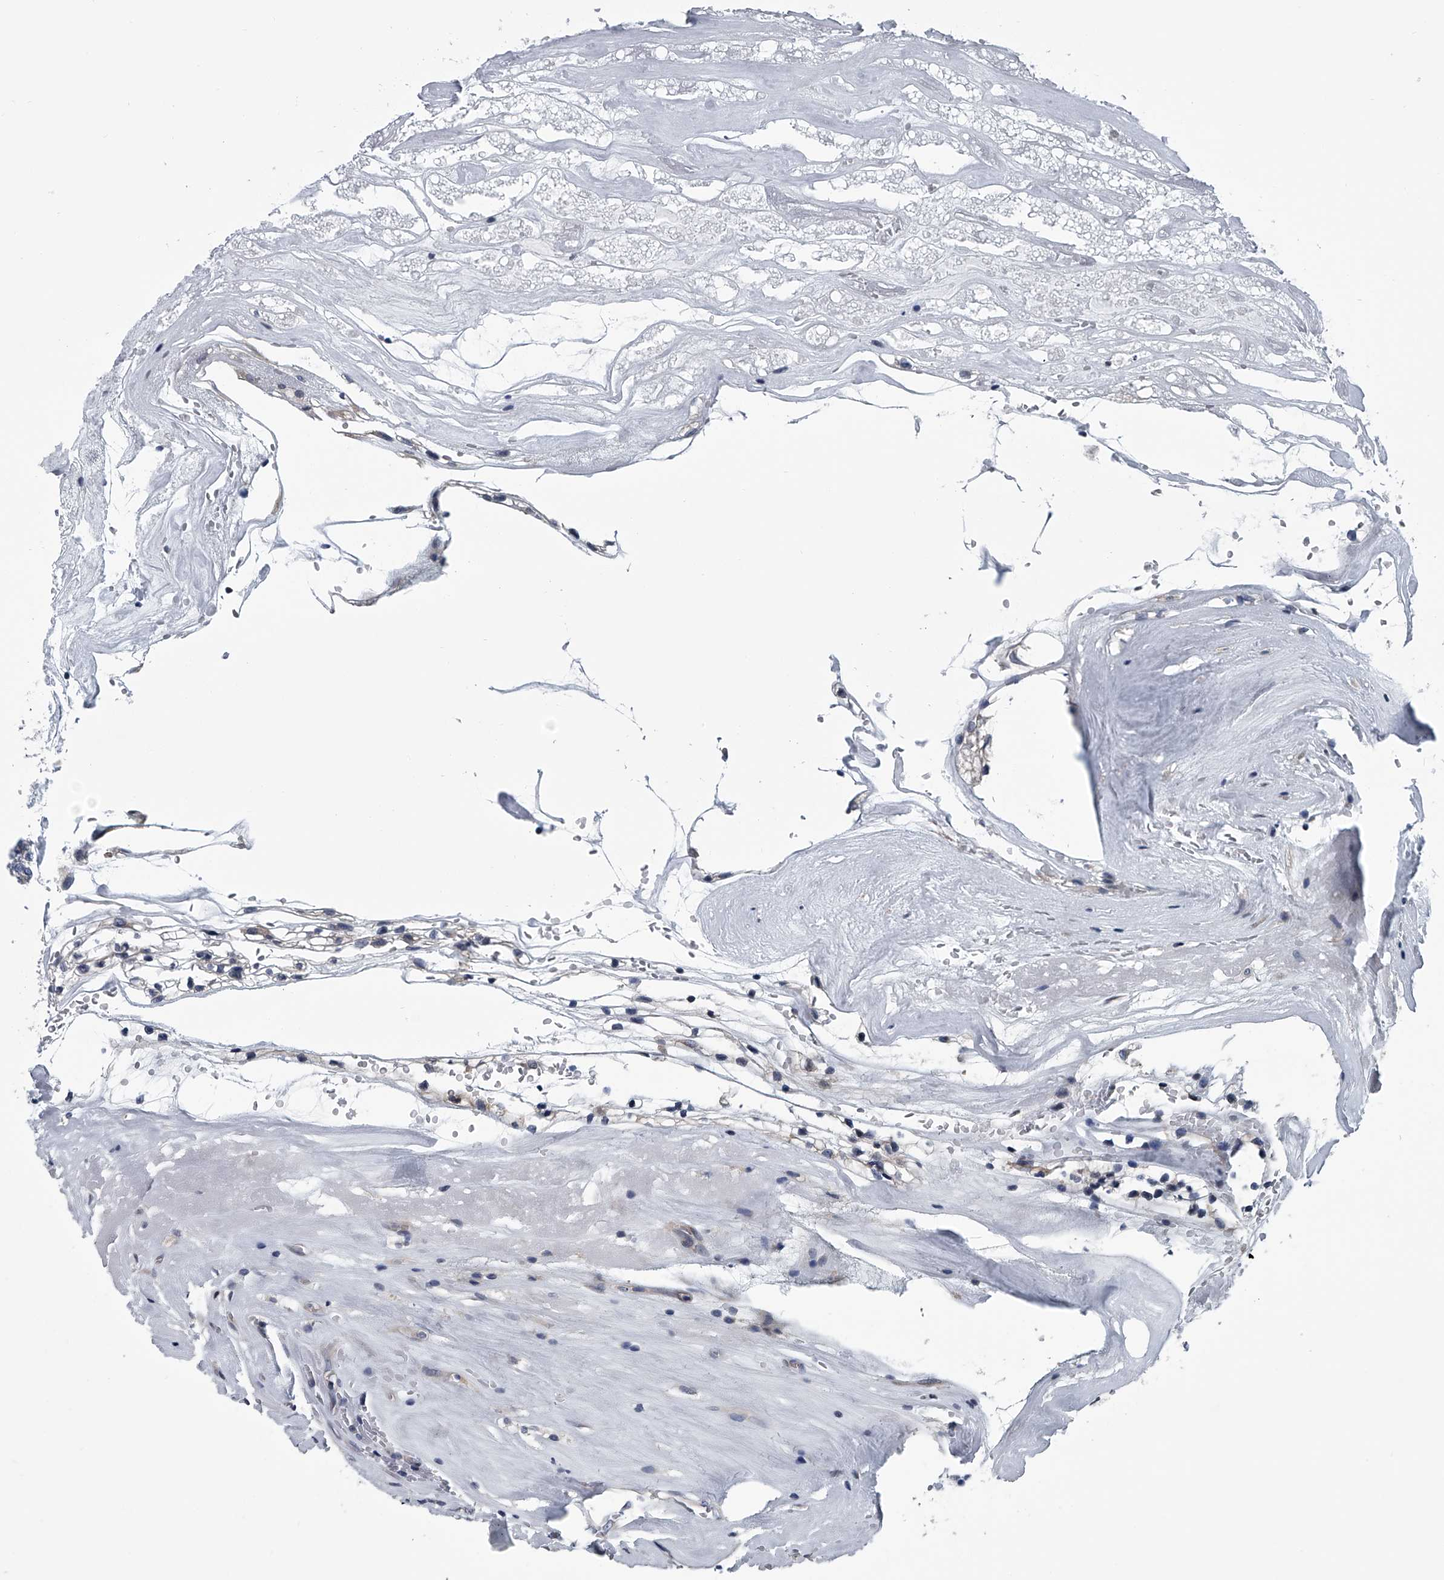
{"staining": {"intensity": "negative", "quantity": "none", "location": "none"}, "tissue": "renal cancer", "cell_type": "Tumor cells", "image_type": "cancer", "snomed": [{"axis": "morphology", "description": "Adenocarcinoma, NOS"}, {"axis": "topography", "description": "Kidney"}], "caption": "A photomicrograph of renal cancer (adenocarcinoma) stained for a protein exhibits no brown staining in tumor cells. (DAB IHC visualized using brightfield microscopy, high magnification).", "gene": "PPP2R5D", "patient": {"sex": "female", "age": 57}}